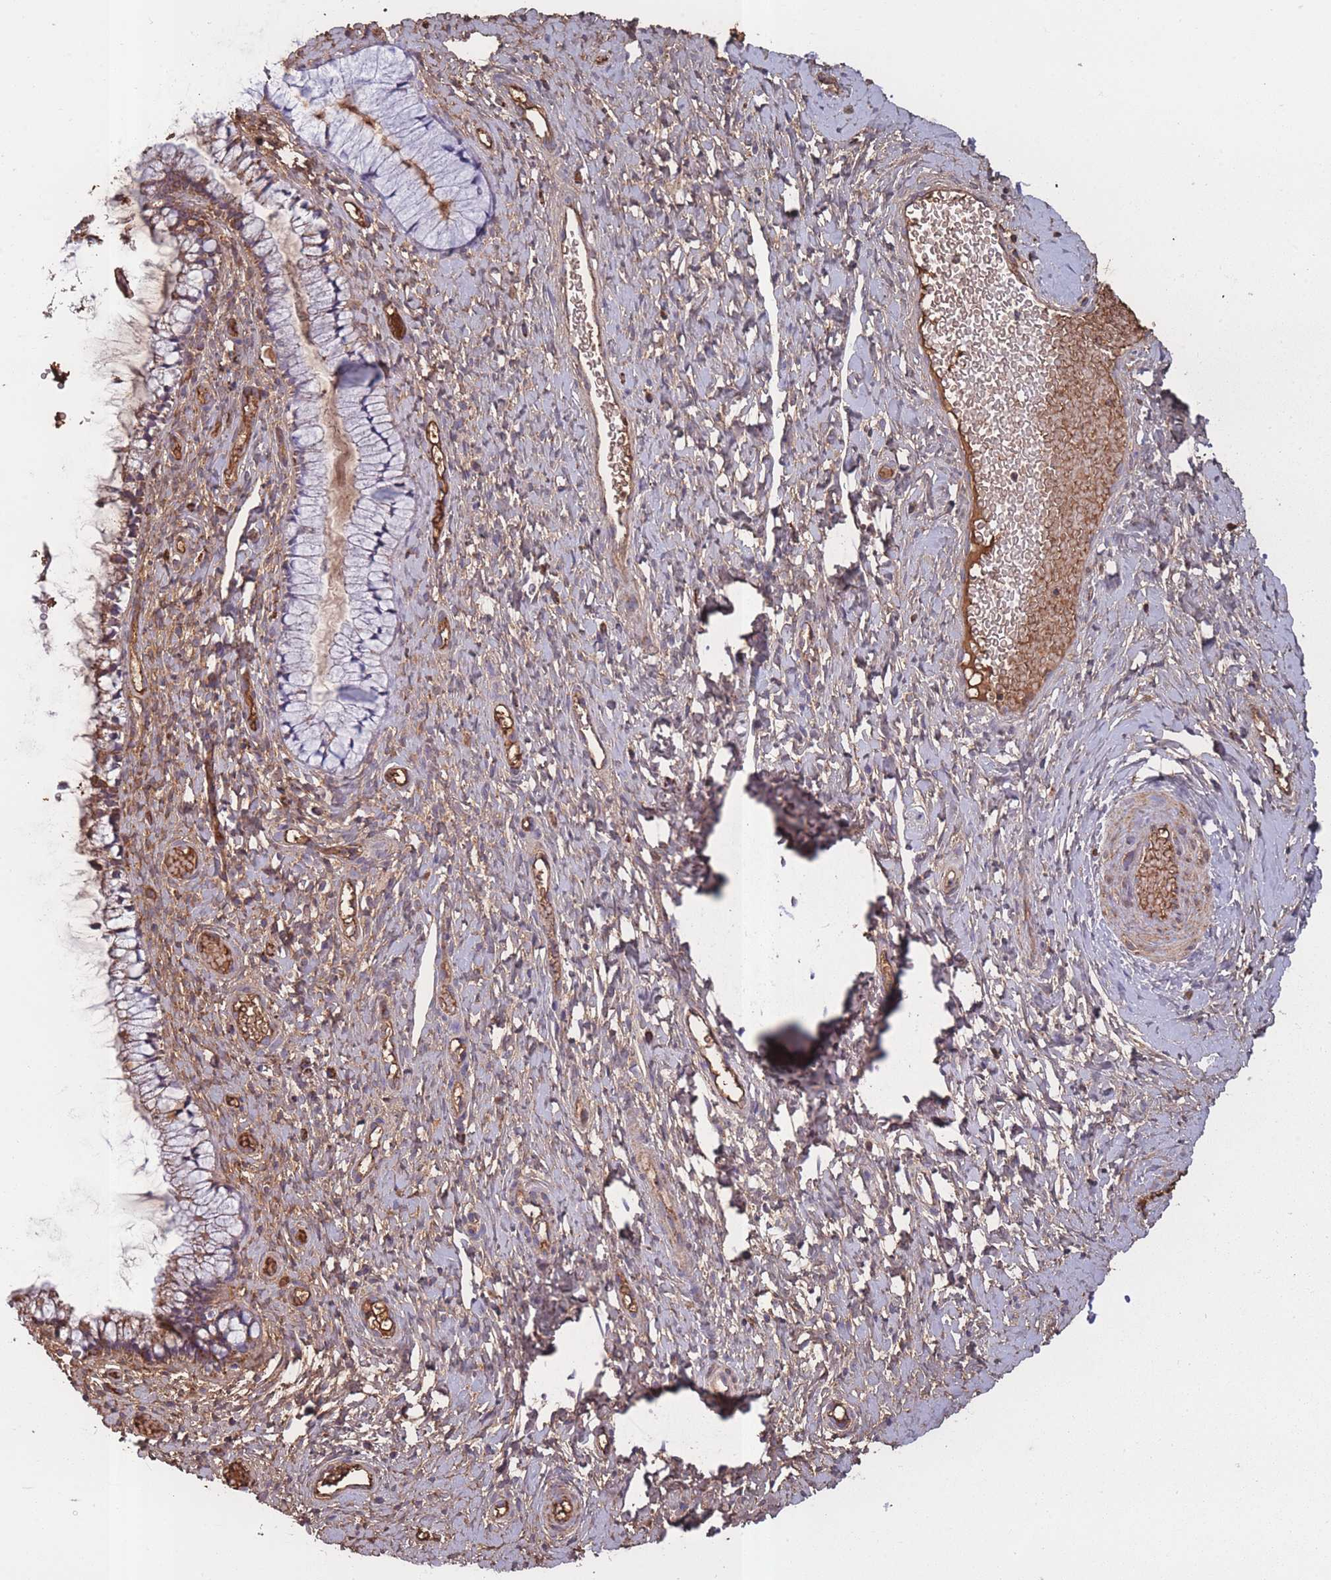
{"staining": {"intensity": "negative", "quantity": "none", "location": "none"}, "tissue": "cervix", "cell_type": "Glandular cells", "image_type": "normal", "snomed": [{"axis": "morphology", "description": "Normal tissue, NOS"}, {"axis": "topography", "description": "Cervix"}], "caption": "Cervix stained for a protein using immunohistochemistry displays no expression glandular cells.", "gene": "KAT2A", "patient": {"sex": "female", "age": 36}}